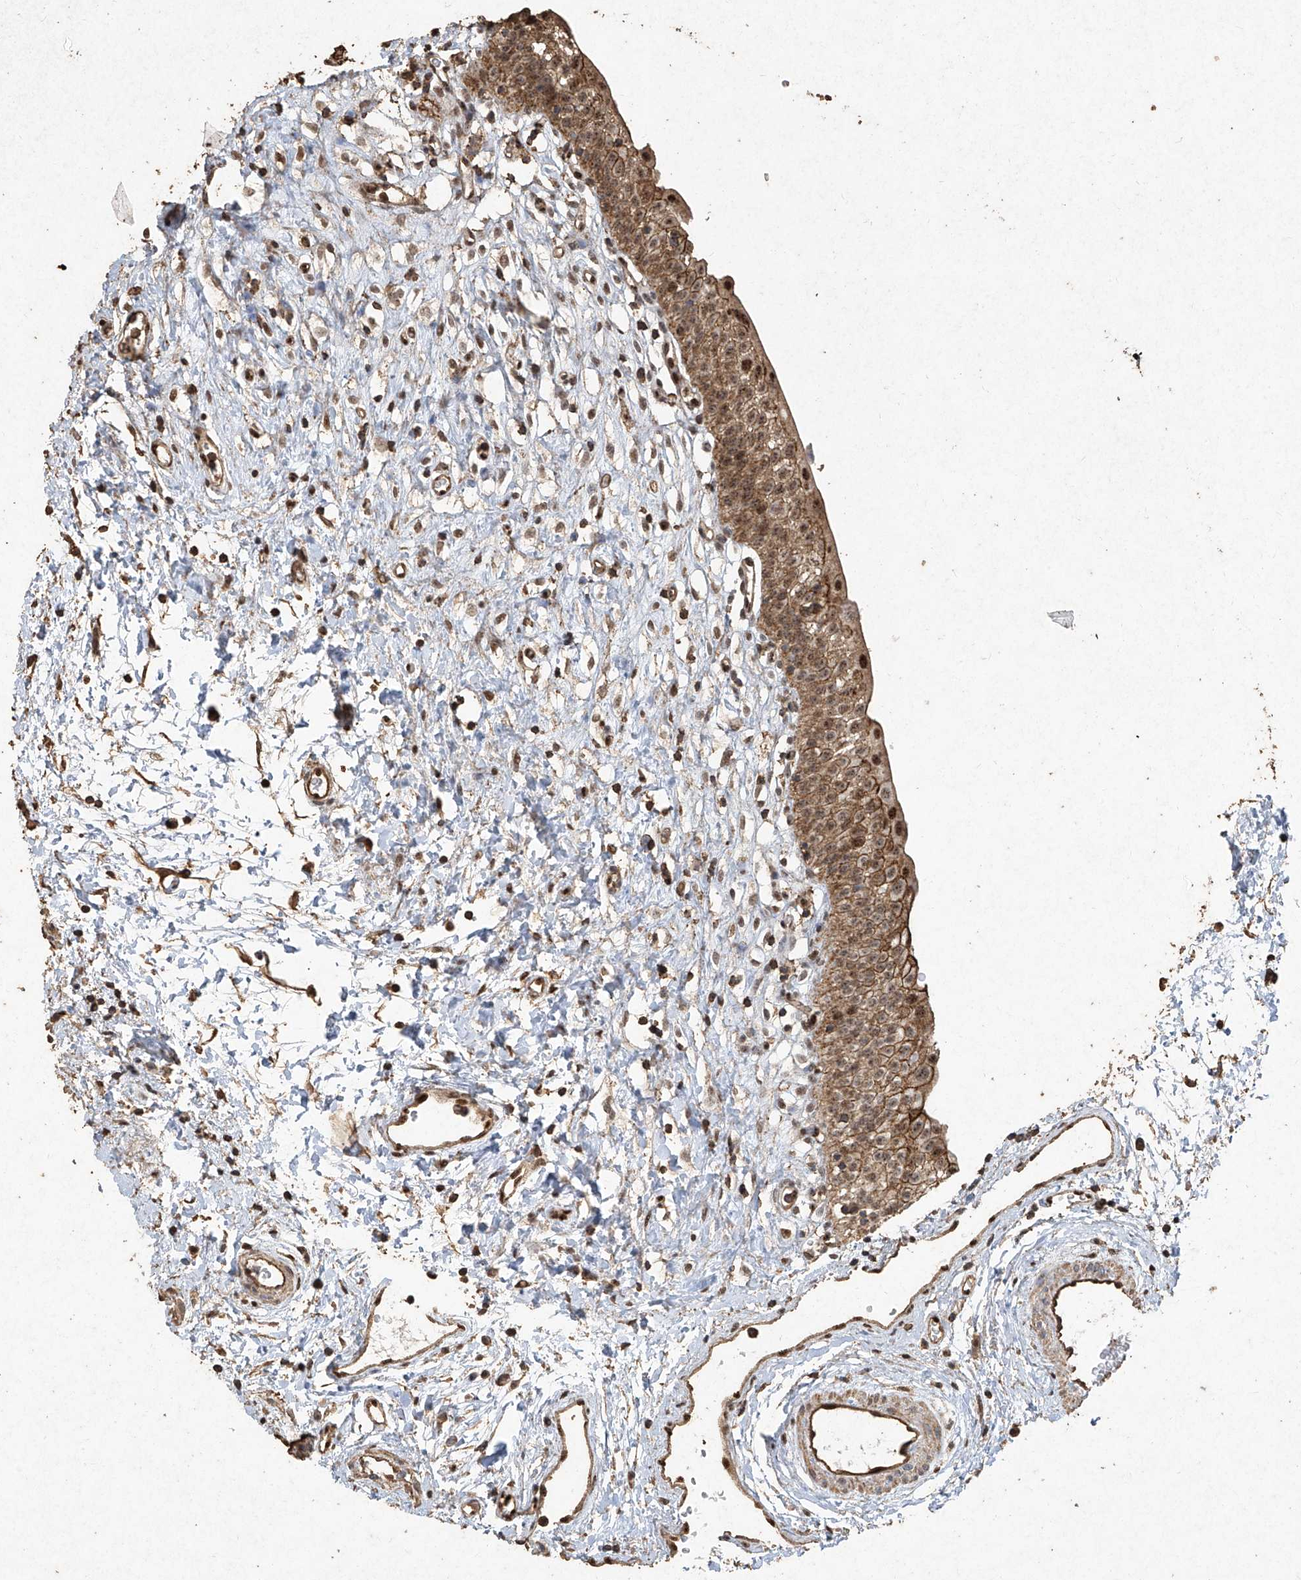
{"staining": {"intensity": "moderate", "quantity": ">75%", "location": "cytoplasmic/membranous,nuclear"}, "tissue": "urinary bladder", "cell_type": "Urothelial cells", "image_type": "normal", "snomed": [{"axis": "morphology", "description": "Normal tissue, NOS"}, {"axis": "topography", "description": "Urinary bladder"}], "caption": "Moderate cytoplasmic/membranous,nuclear protein expression is seen in approximately >75% of urothelial cells in urinary bladder.", "gene": "ERBB3", "patient": {"sex": "male", "age": 51}}